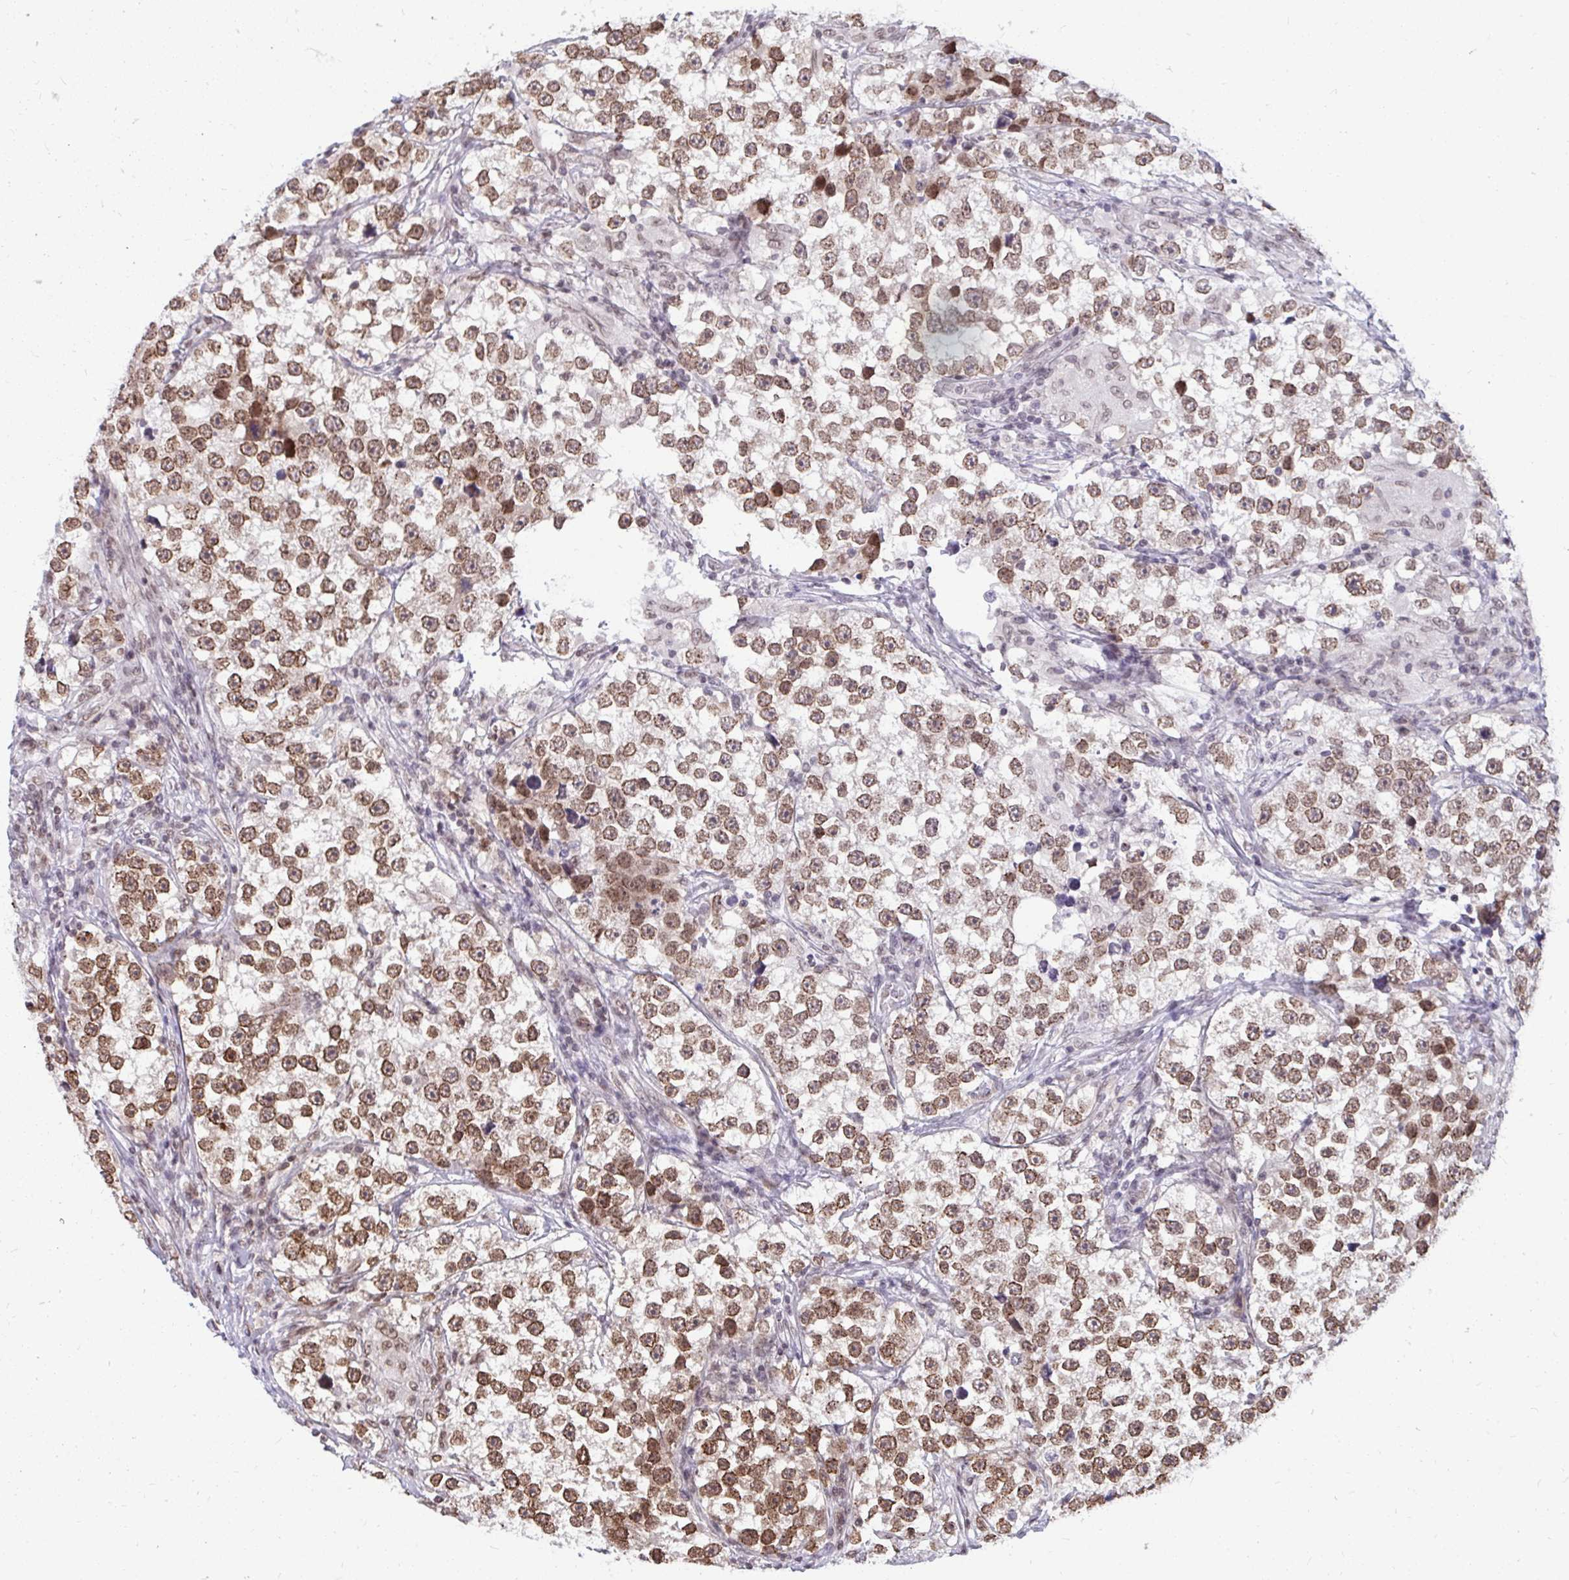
{"staining": {"intensity": "moderate", "quantity": ">75%", "location": "nuclear"}, "tissue": "testis cancer", "cell_type": "Tumor cells", "image_type": "cancer", "snomed": [{"axis": "morphology", "description": "Seminoma, NOS"}, {"axis": "topography", "description": "Testis"}], "caption": "About >75% of tumor cells in human testis seminoma show moderate nuclear protein staining as visualized by brown immunohistochemical staining.", "gene": "JPT1", "patient": {"sex": "male", "age": 46}}